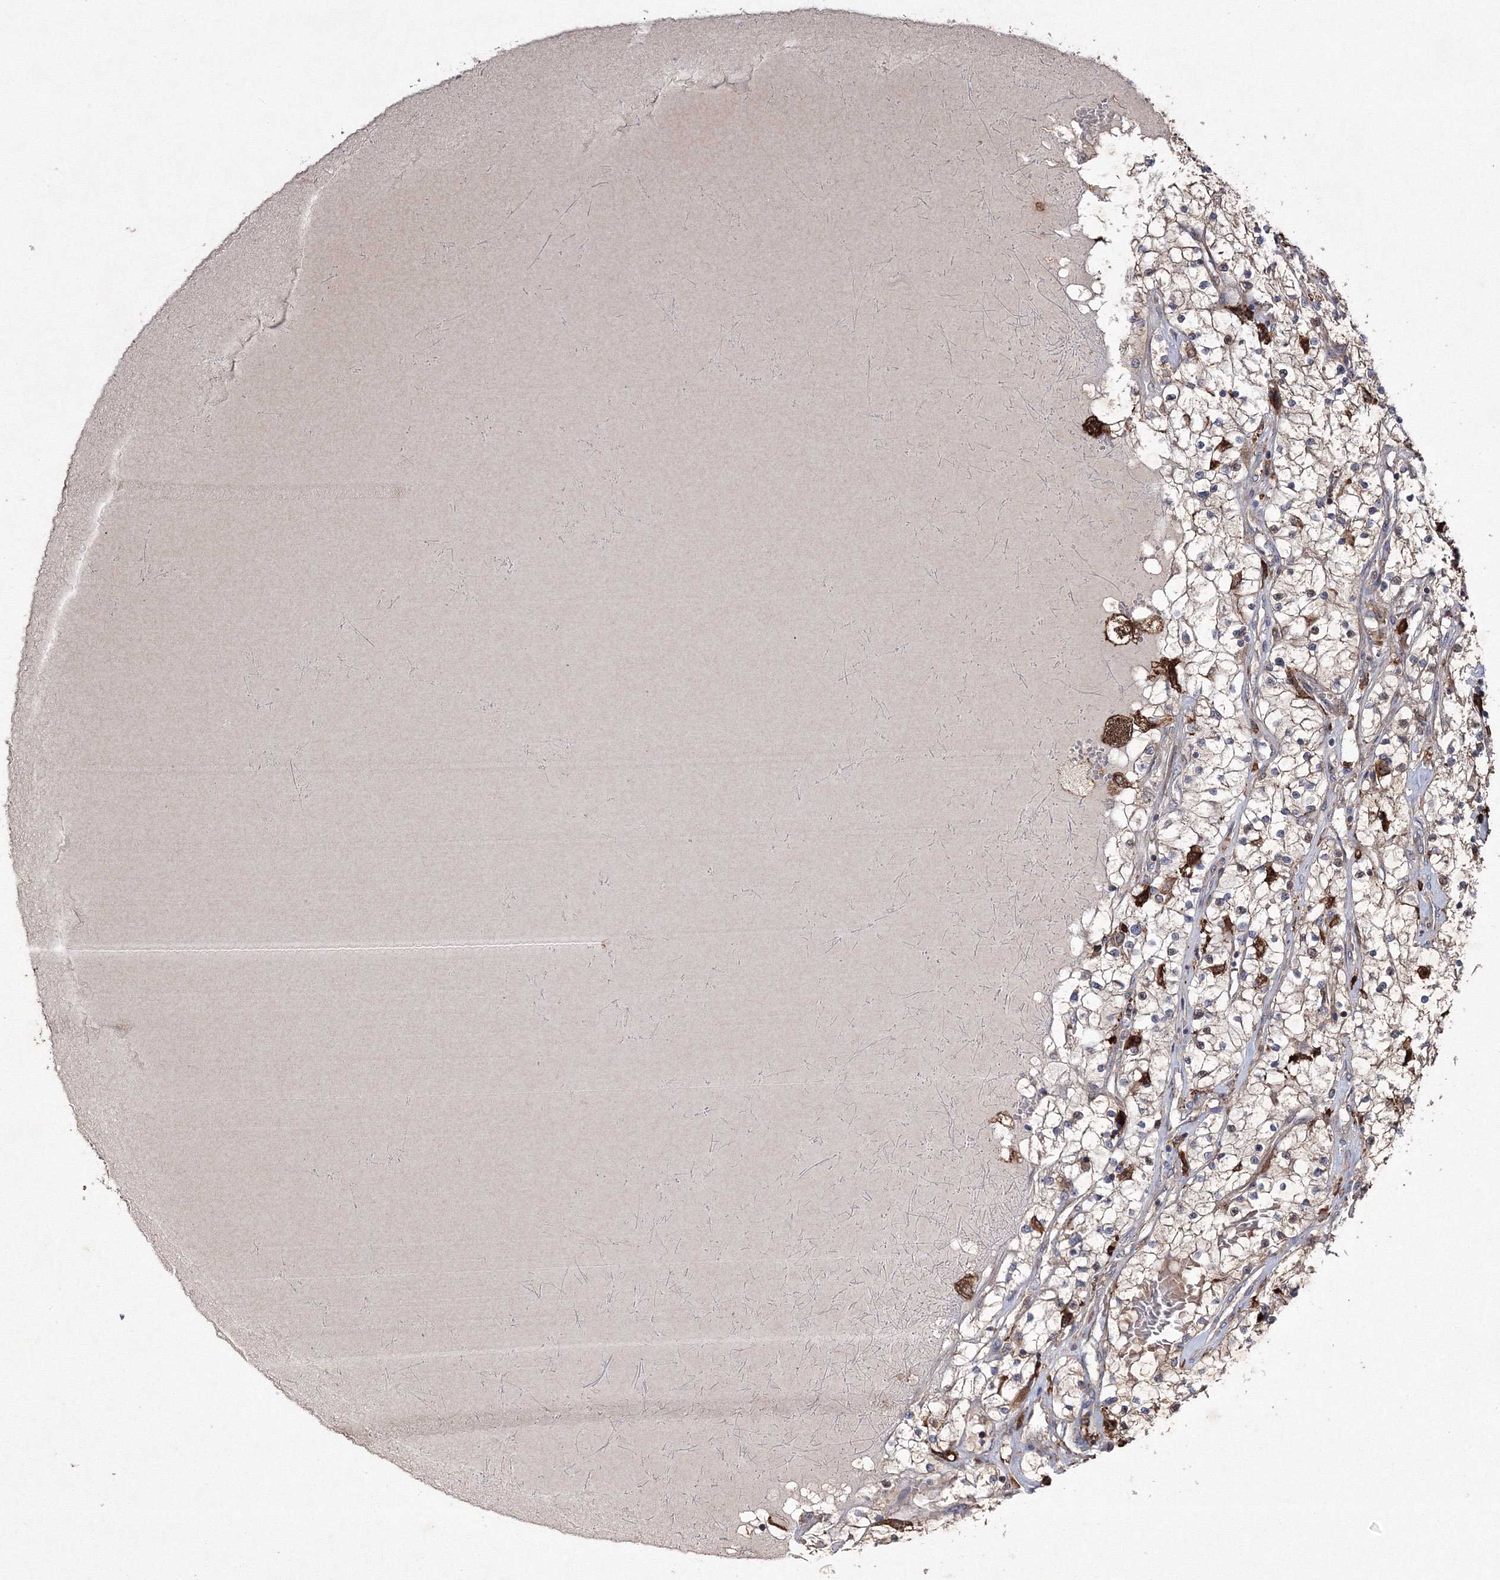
{"staining": {"intensity": "weak", "quantity": "25%-75%", "location": "cytoplasmic/membranous"}, "tissue": "renal cancer", "cell_type": "Tumor cells", "image_type": "cancer", "snomed": [{"axis": "morphology", "description": "Normal tissue, NOS"}, {"axis": "morphology", "description": "Adenocarcinoma, NOS"}, {"axis": "topography", "description": "Kidney"}], "caption": "The photomicrograph demonstrates staining of renal cancer (adenocarcinoma), revealing weak cytoplasmic/membranous protein expression (brown color) within tumor cells. The protein is stained brown, and the nuclei are stained in blue (DAB (3,3'-diaminobenzidine) IHC with brightfield microscopy, high magnification).", "gene": "RANBP3L", "patient": {"sex": "male", "age": 68}}